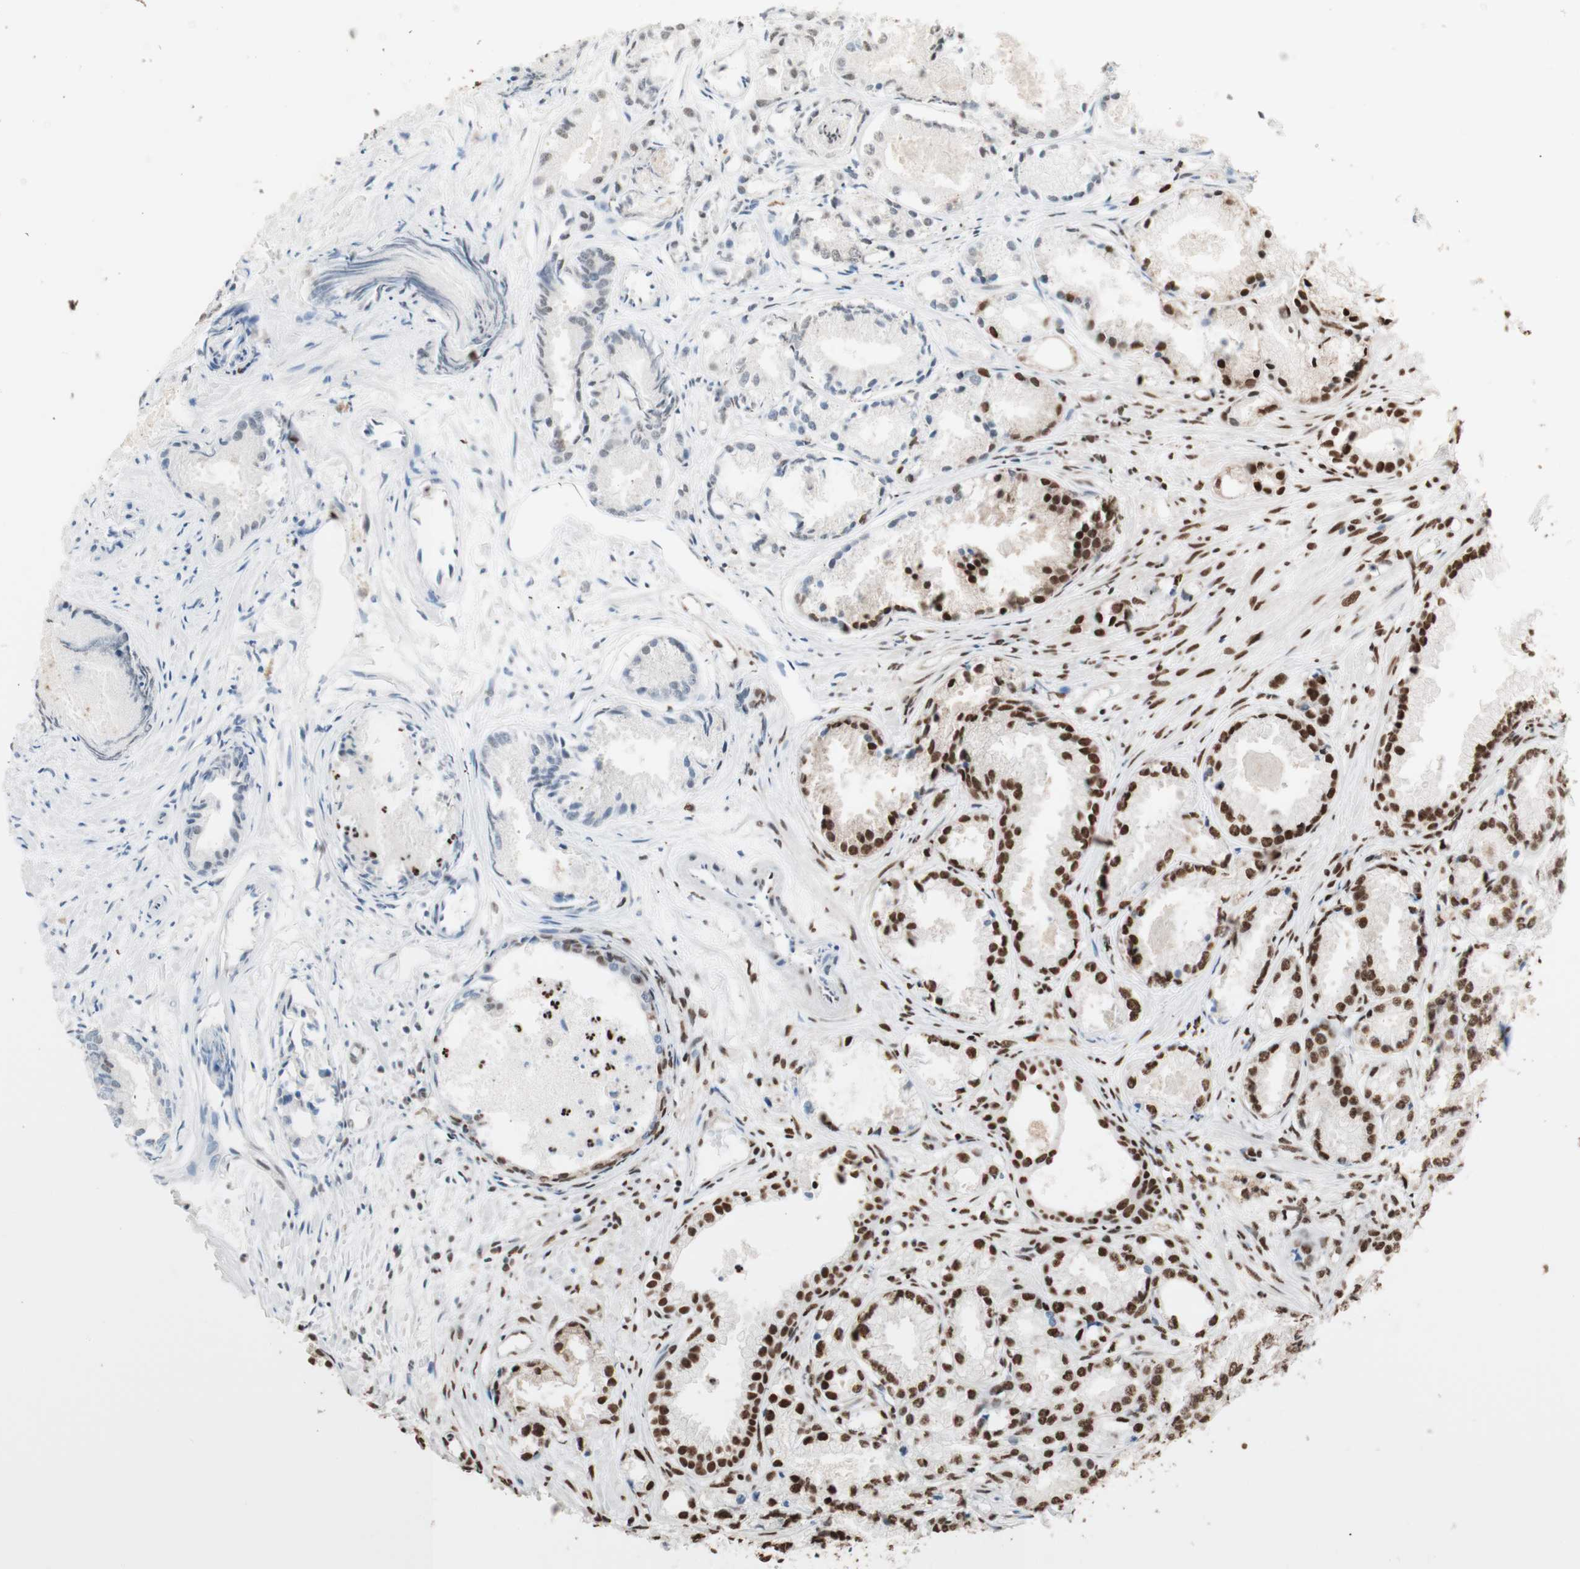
{"staining": {"intensity": "strong", "quantity": "25%-75%", "location": "nuclear"}, "tissue": "prostate cancer", "cell_type": "Tumor cells", "image_type": "cancer", "snomed": [{"axis": "morphology", "description": "Adenocarcinoma, Low grade"}, {"axis": "topography", "description": "Prostate"}], "caption": "Immunohistochemistry micrograph of neoplastic tissue: prostate low-grade adenocarcinoma stained using immunohistochemistry (IHC) reveals high levels of strong protein expression localized specifically in the nuclear of tumor cells, appearing as a nuclear brown color.", "gene": "HNRNPA2B1", "patient": {"sex": "male", "age": 72}}